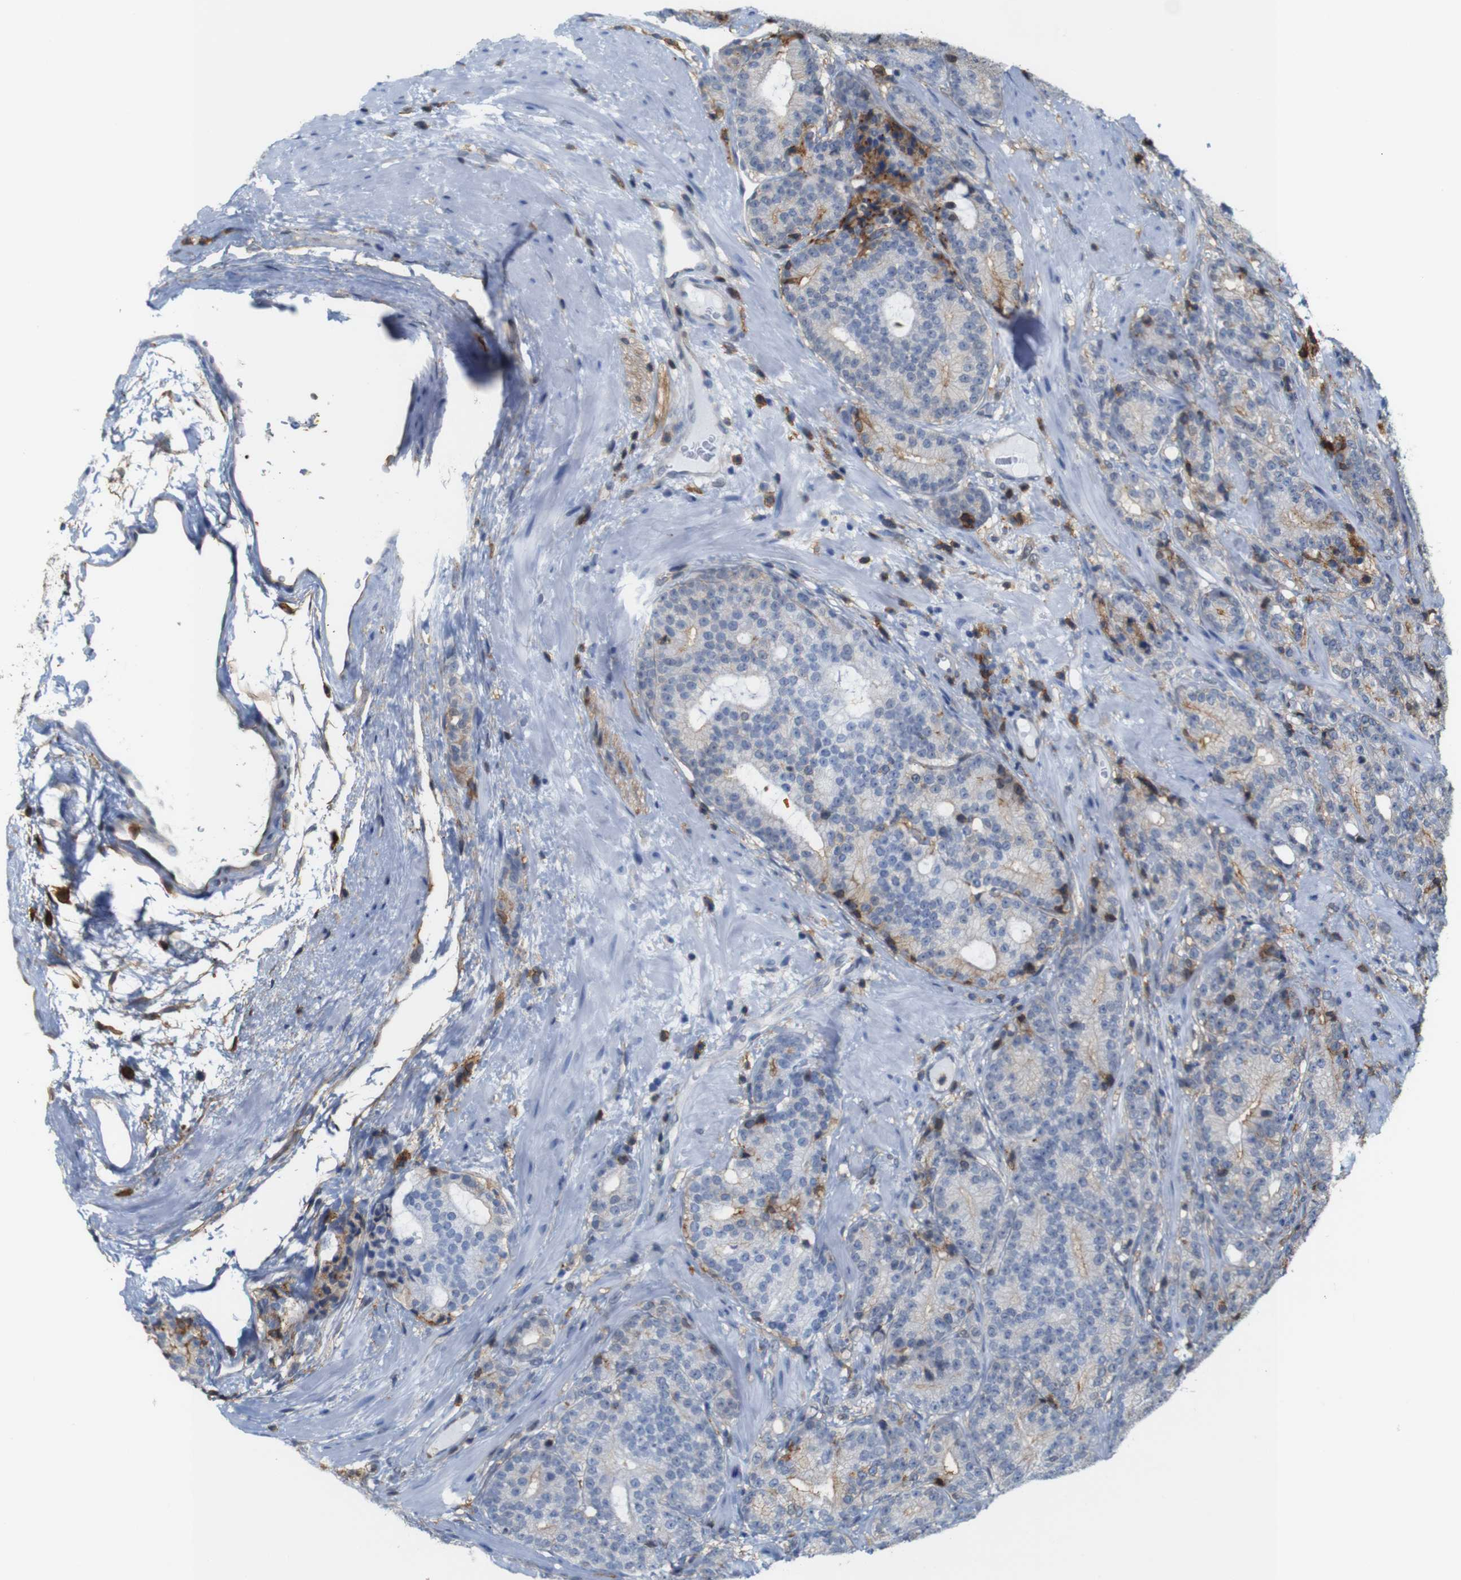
{"staining": {"intensity": "weak", "quantity": "<25%", "location": "cytoplasmic/membranous"}, "tissue": "prostate cancer", "cell_type": "Tumor cells", "image_type": "cancer", "snomed": [{"axis": "morphology", "description": "Adenocarcinoma, High grade"}, {"axis": "topography", "description": "Prostate"}], "caption": "An immunohistochemistry histopathology image of prostate adenocarcinoma (high-grade) is shown. There is no staining in tumor cells of prostate adenocarcinoma (high-grade).", "gene": "ANXA1", "patient": {"sex": "male", "age": 61}}